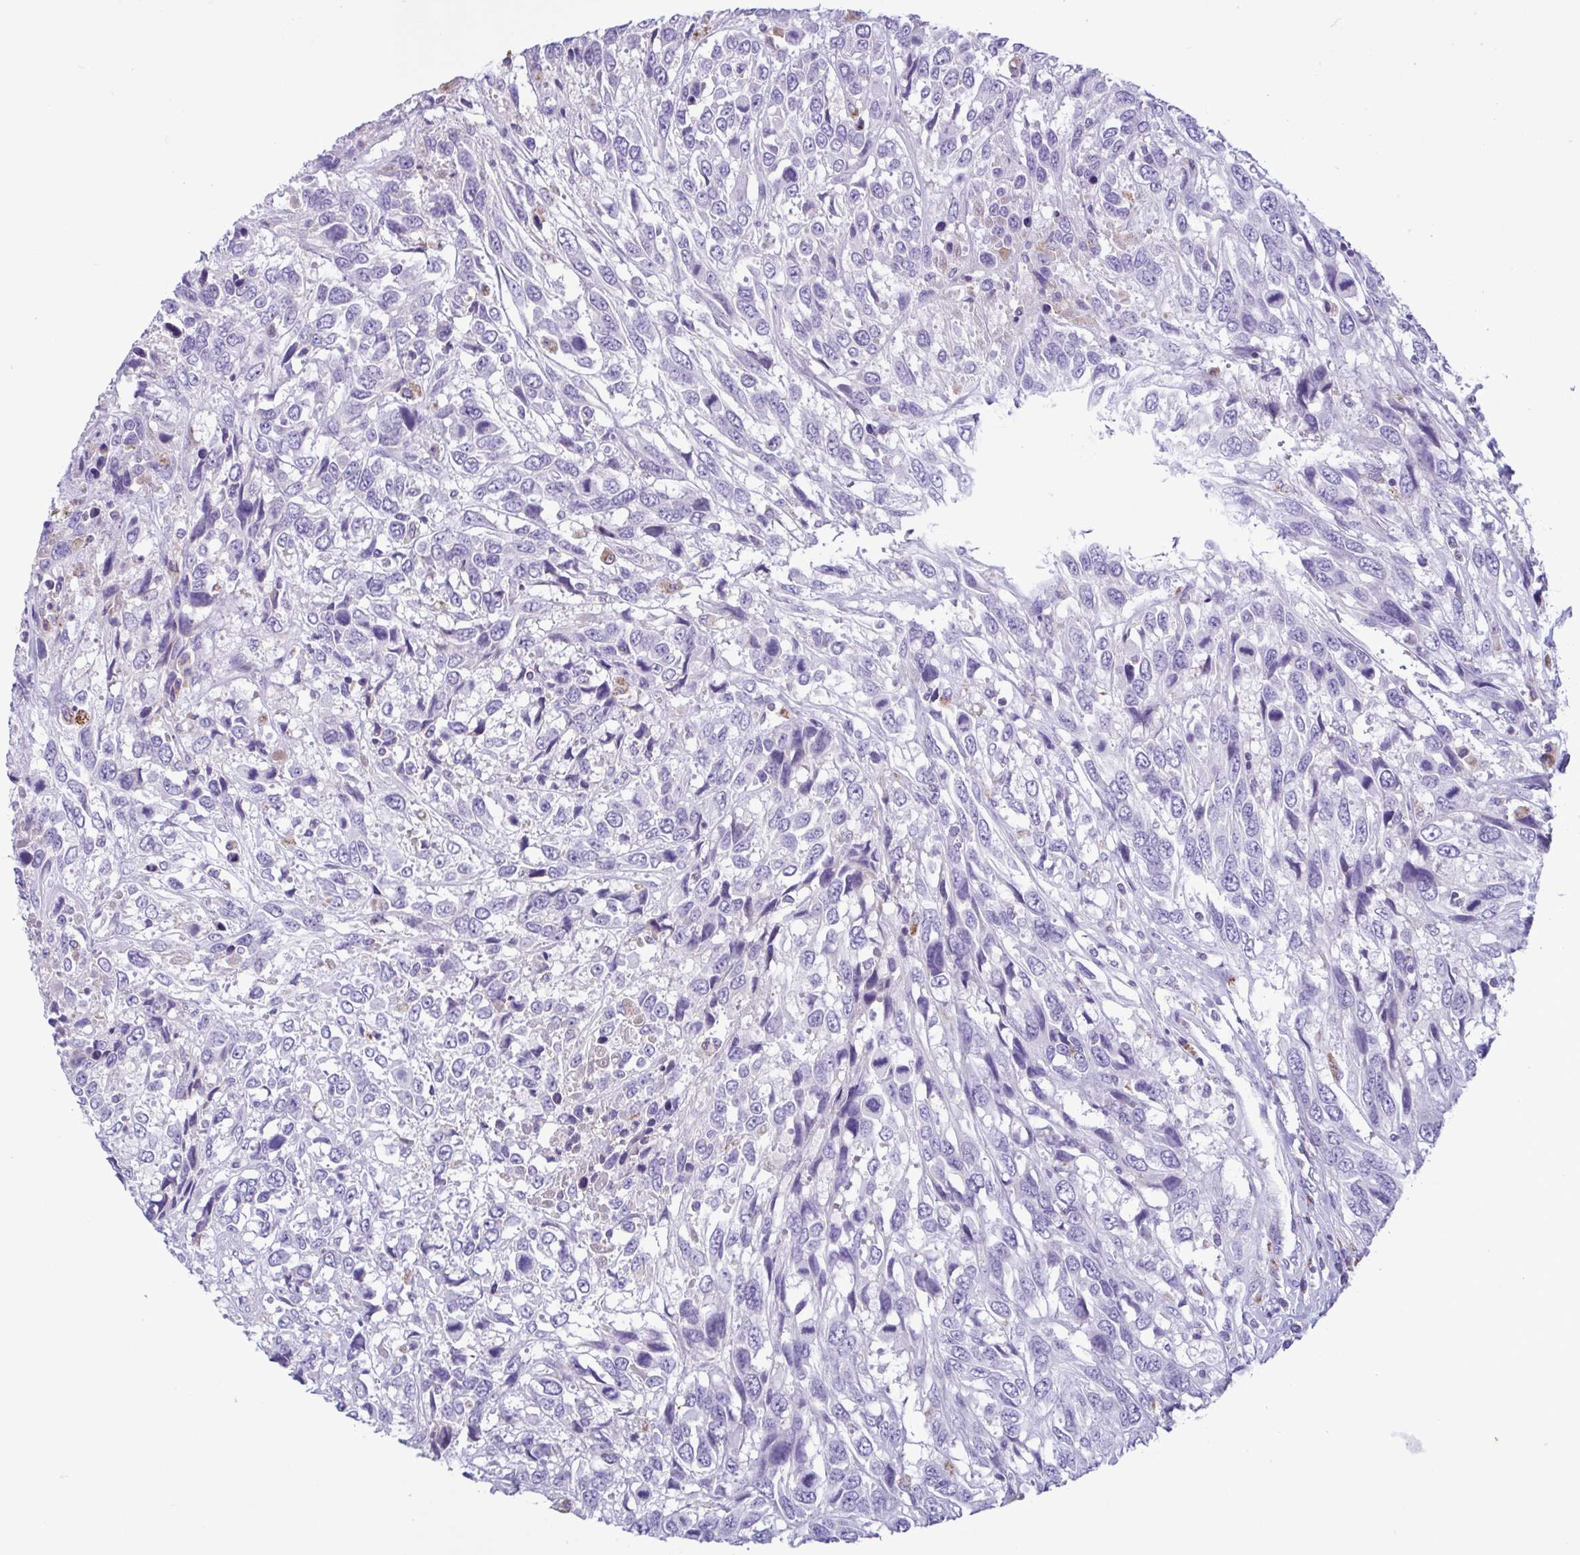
{"staining": {"intensity": "negative", "quantity": "none", "location": "none"}, "tissue": "urothelial cancer", "cell_type": "Tumor cells", "image_type": "cancer", "snomed": [{"axis": "morphology", "description": "Urothelial carcinoma, High grade"}, {"axis": "topography", "description": "Urinary bladder"}], "caption": "IHC of urothelial carcinoma (high-grade) exhibits no staining in tumor cells. Brightfield microscopy of IHC stained with DAB (3,3'-diaminobenzidine) (brown) and hematoxylin (blue), captured at high magnification.", "gene": "F13B", "patient": {"sex": "female", "age": 70}}